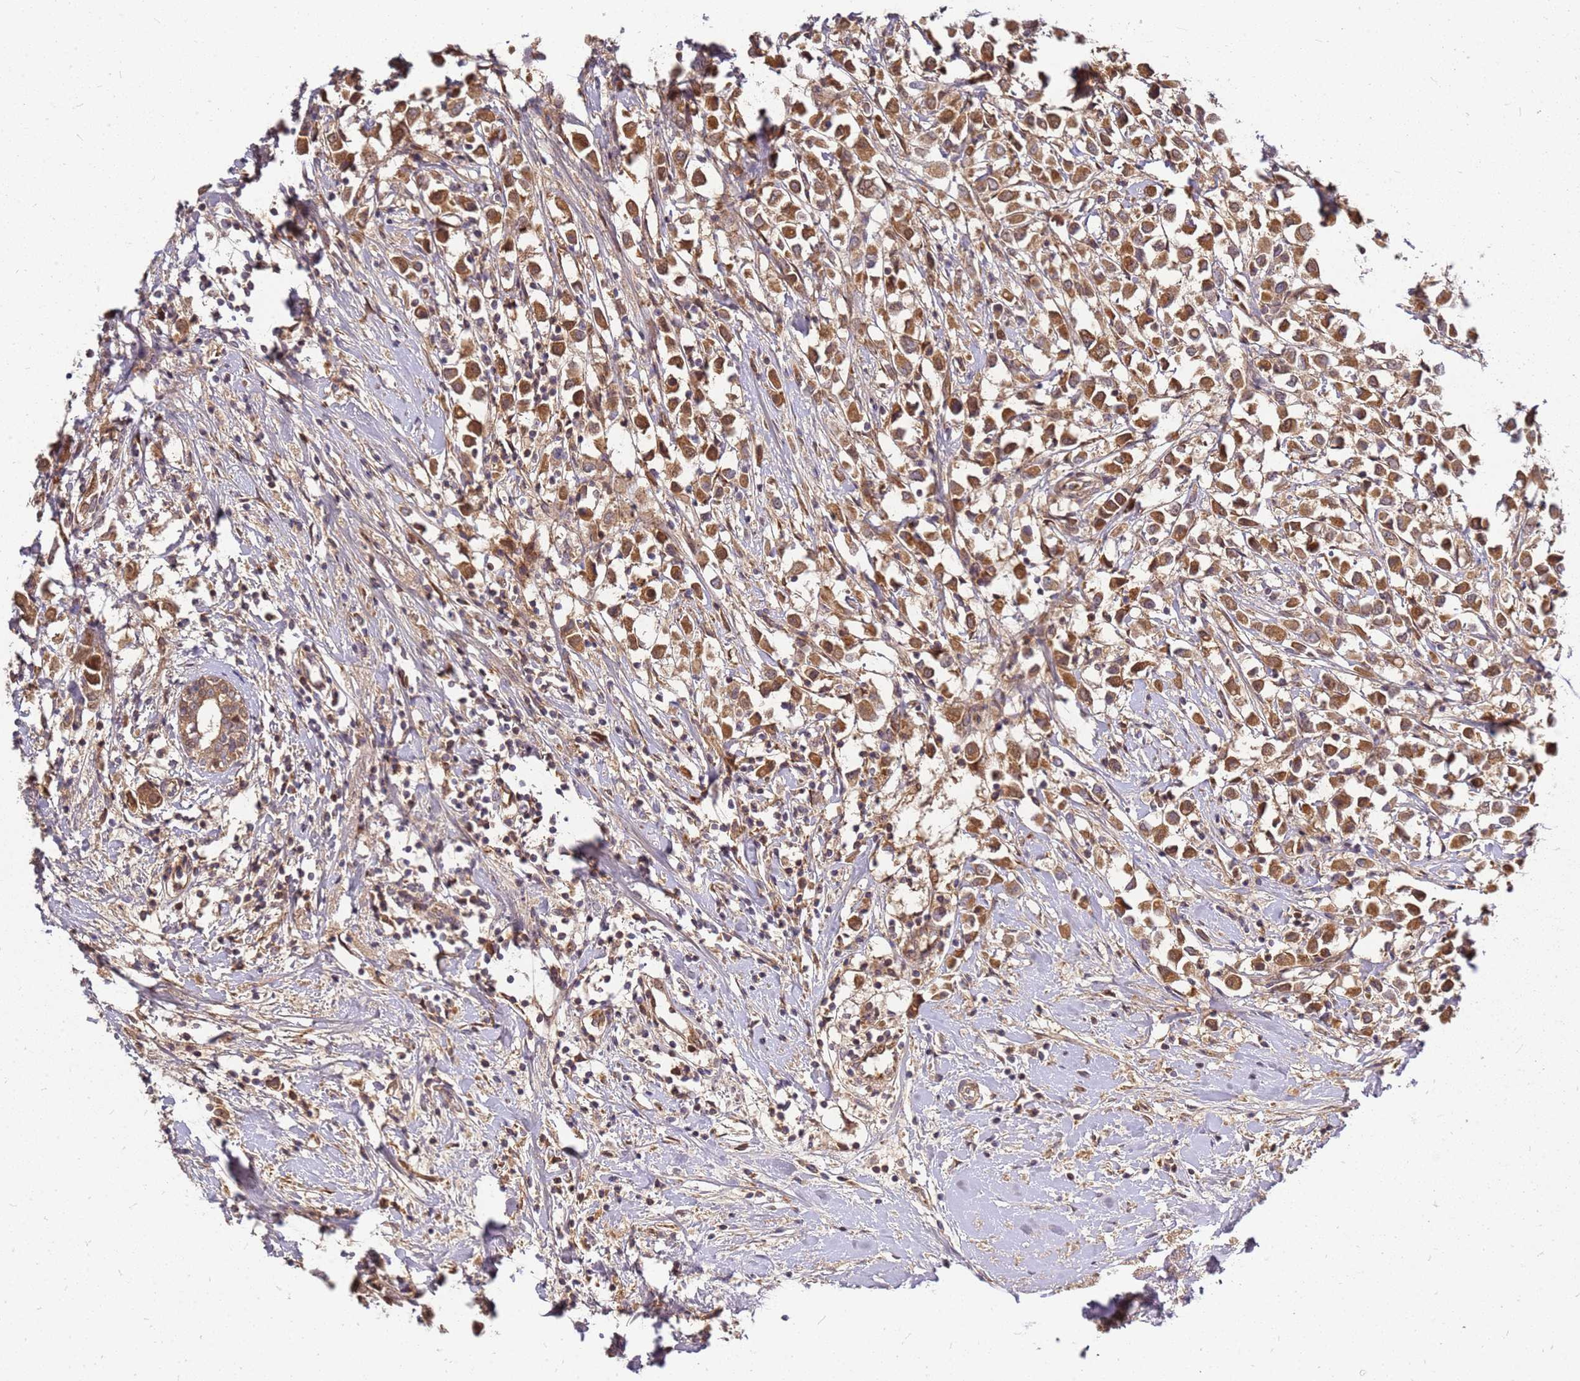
{"staining": {"intensity": "strong", "quantity": ">75%", "location": "cytoplasmic/membranous"}, "tissue": "breast cancer", "cell_type": "Tumor cells", "image_type": "cancer", "snomed": [{"axis": "morphology", "description": "Duct carcinoma"}, {"axis": "topography", "description": "Breast"}], "caption": "Immunohistochemistry histopathology image of breast invasive ductal carcinoma stained for a protein (brown), which exhibits high levels of strong cytoplasmic/membranous staining in approximately >75% of tumor cells.", "gene": "CCDC159", "patient": {"sex": "female", "age": 61}}